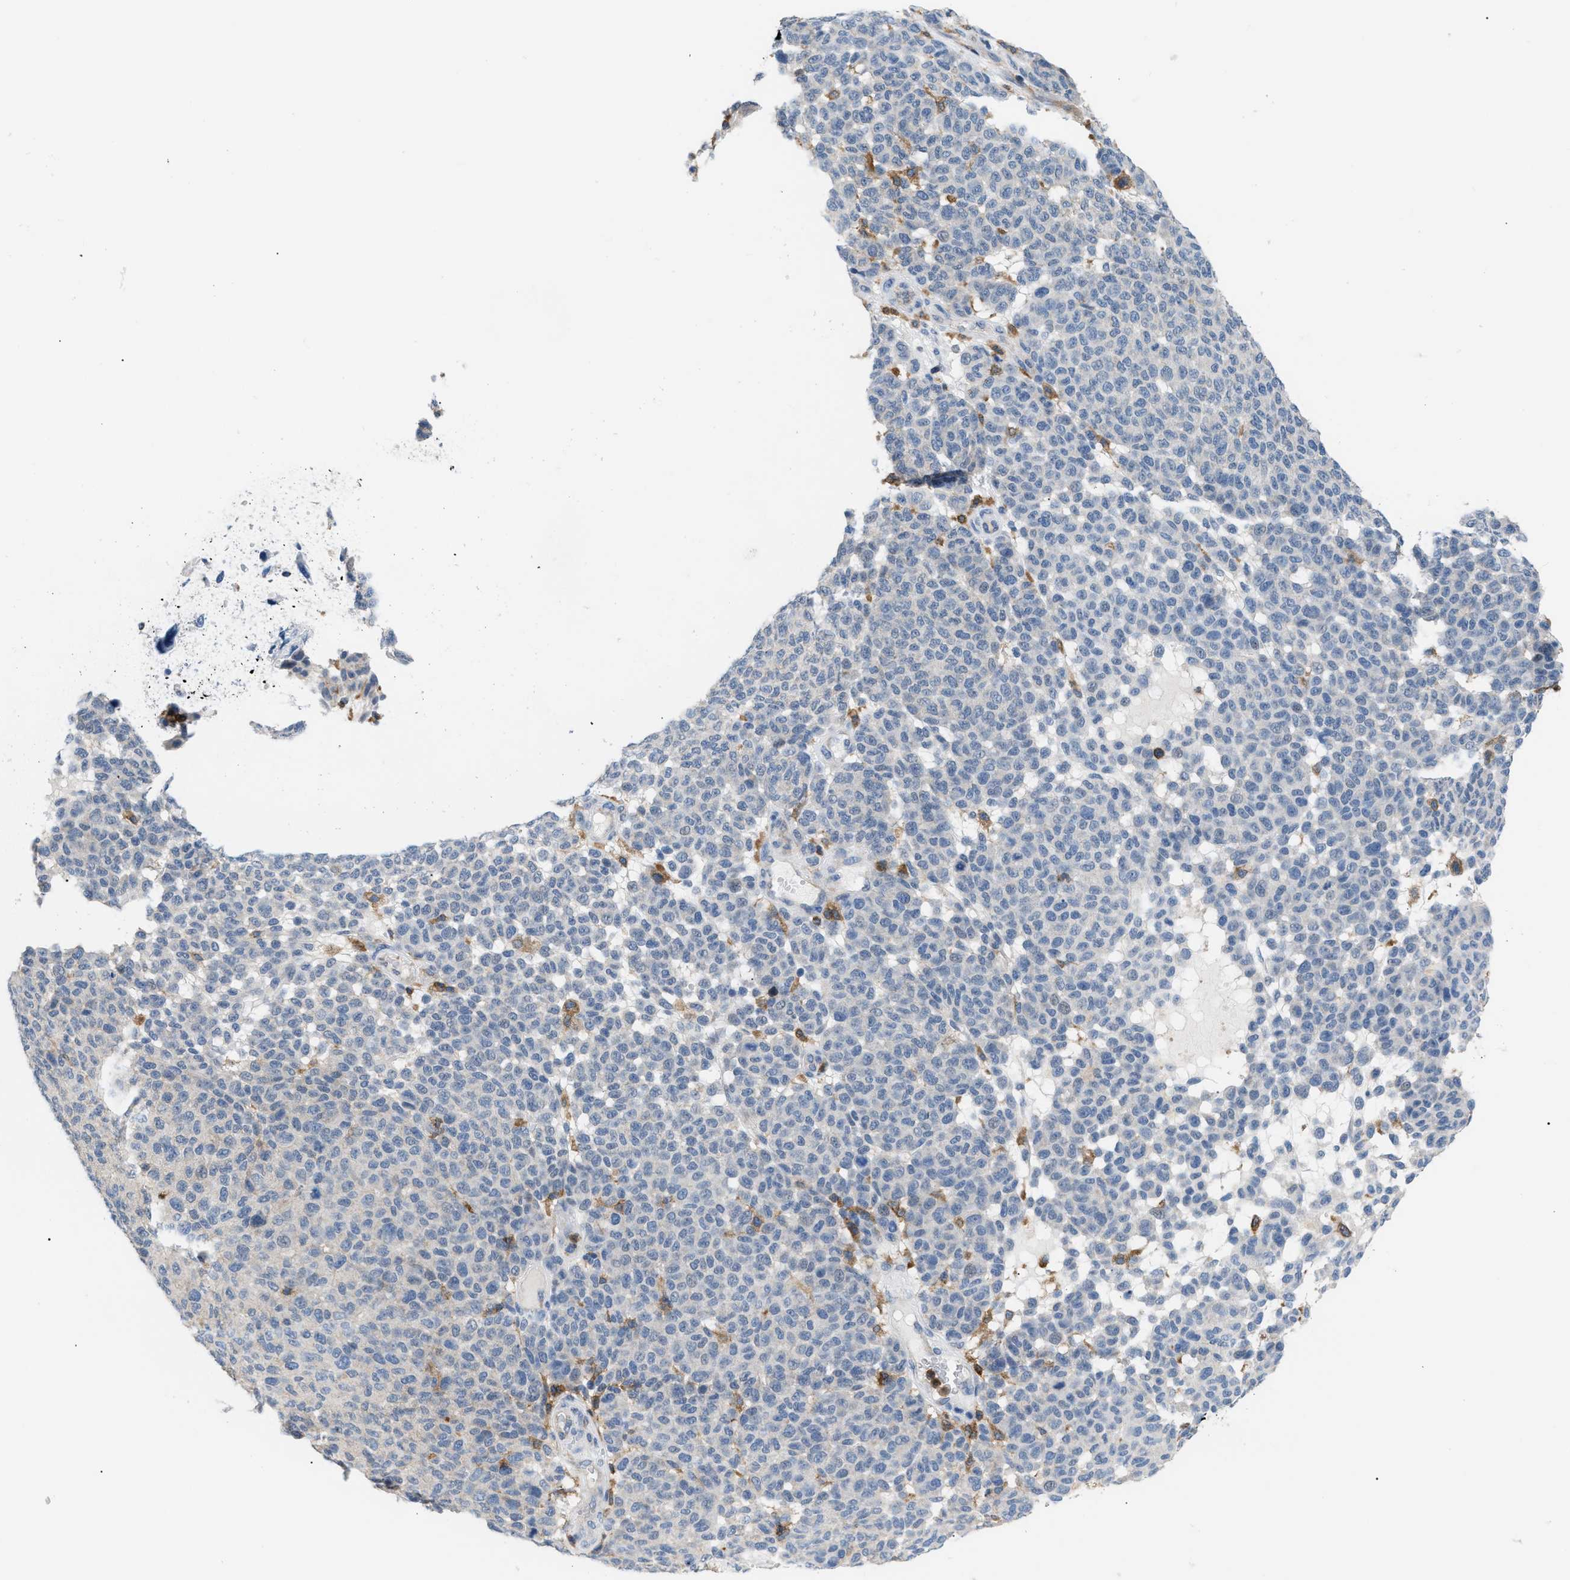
{"staining": {"intensity": "negative", "quantity": "none", "location": "none"}, "tissue": "melanoma", "cell_type": "Tumor cells", "image_type": "cancer", "snomed": [{"axis": "morphology", "description": "Malignant melanoma, NOS"}, {"axis": "topography", "description": "Skin"}], "caption": "The micrograph displays no significant positivity in tumor cells of melanoma.", "gene": "INPP5D", "patient": {"sex": "male", "age": 59}}